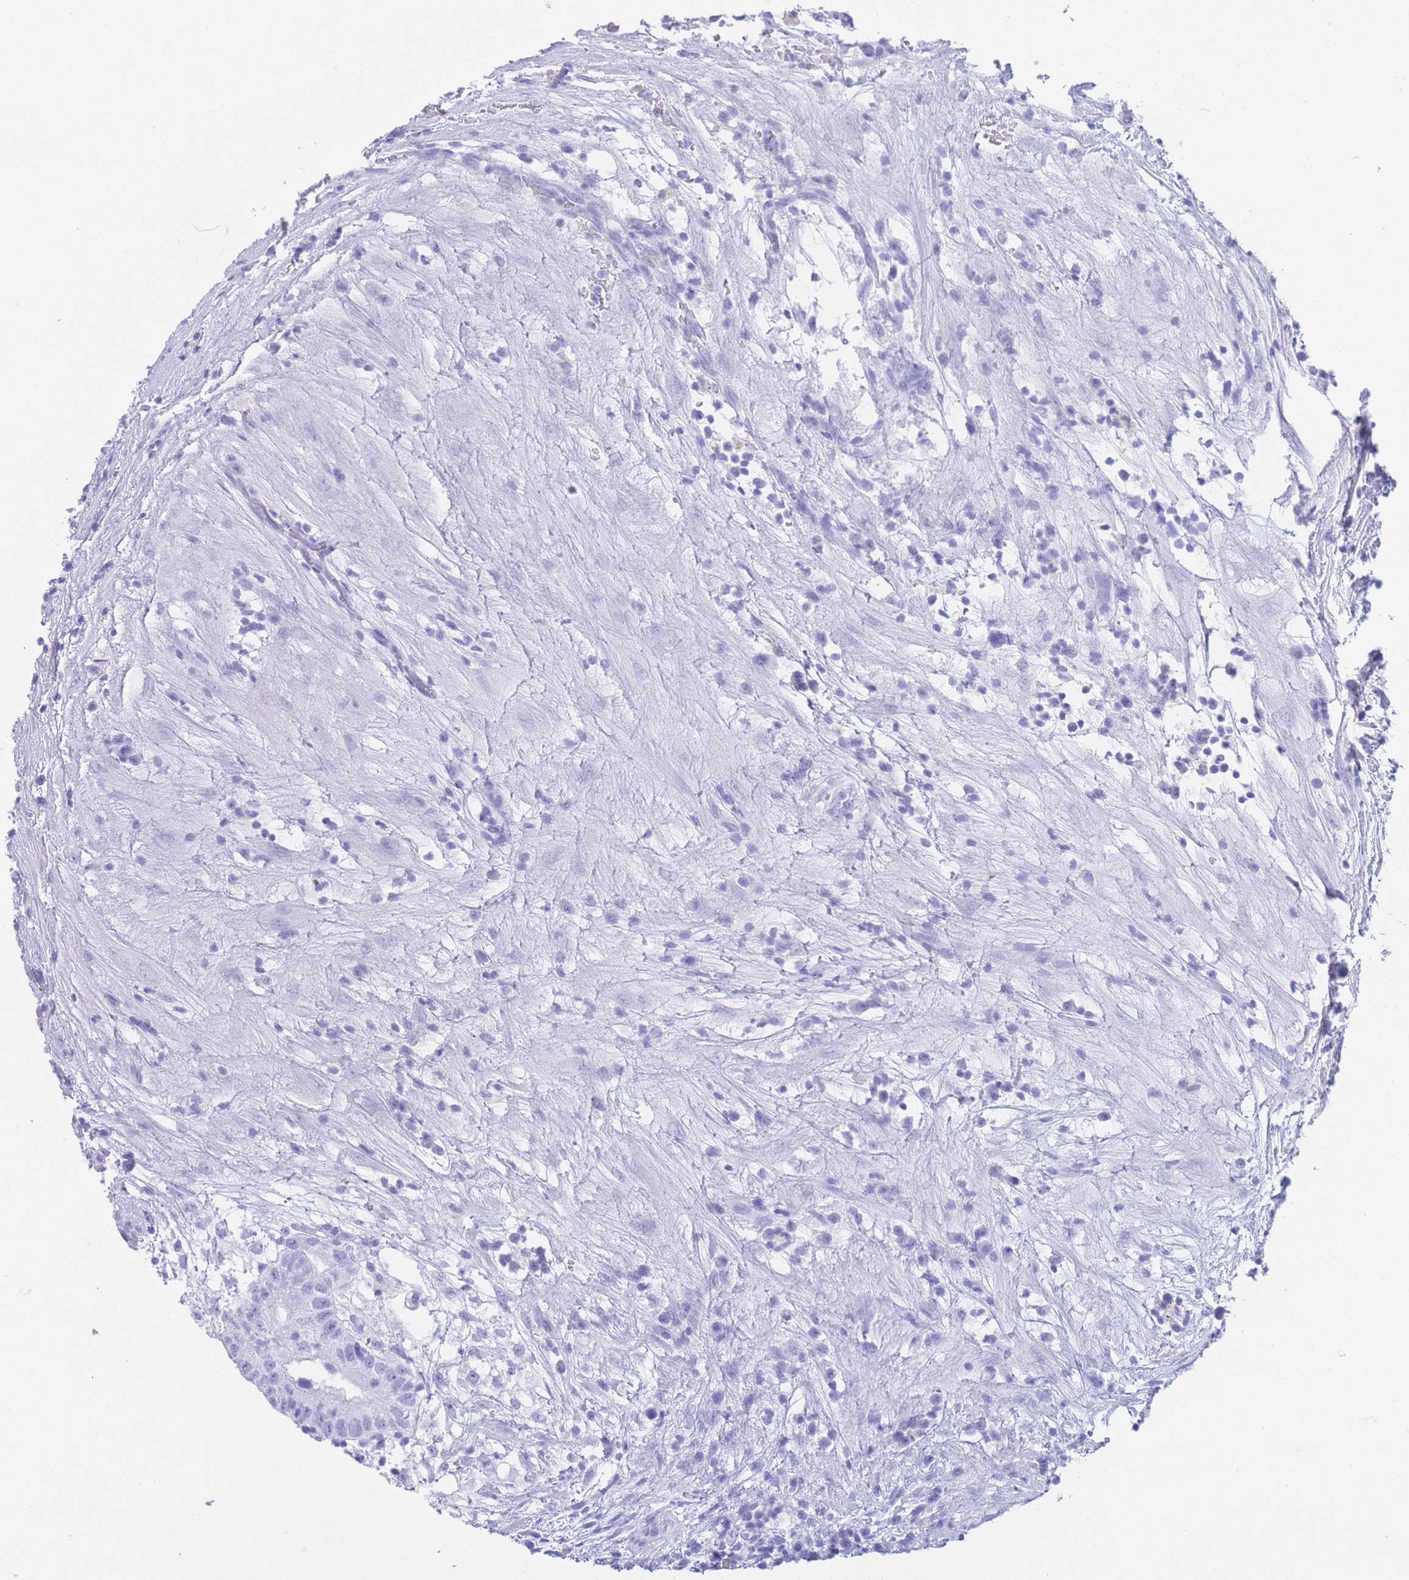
{"staining": {"intensity": "negative", "quantity": "none", "location": "none"}, "tissue": "testis cancer", "cell_type": "Tumor cells", "image_type": "cancer", "snomed": [{"axis": "morphology", "description": "Normal tissue, NOS"}, {"axis": "morphology", "description": "Carcinoma, Embryonal, NOS"}, {"axis": "topography", "description": "Testis"}], "caption": "Testis cancer stained for a protein using immunohistochemistry (IHC) reveals no expression tumor cells.", "gene": "SLCO1B3", "patient": {"sex": "male", "age": 32}}